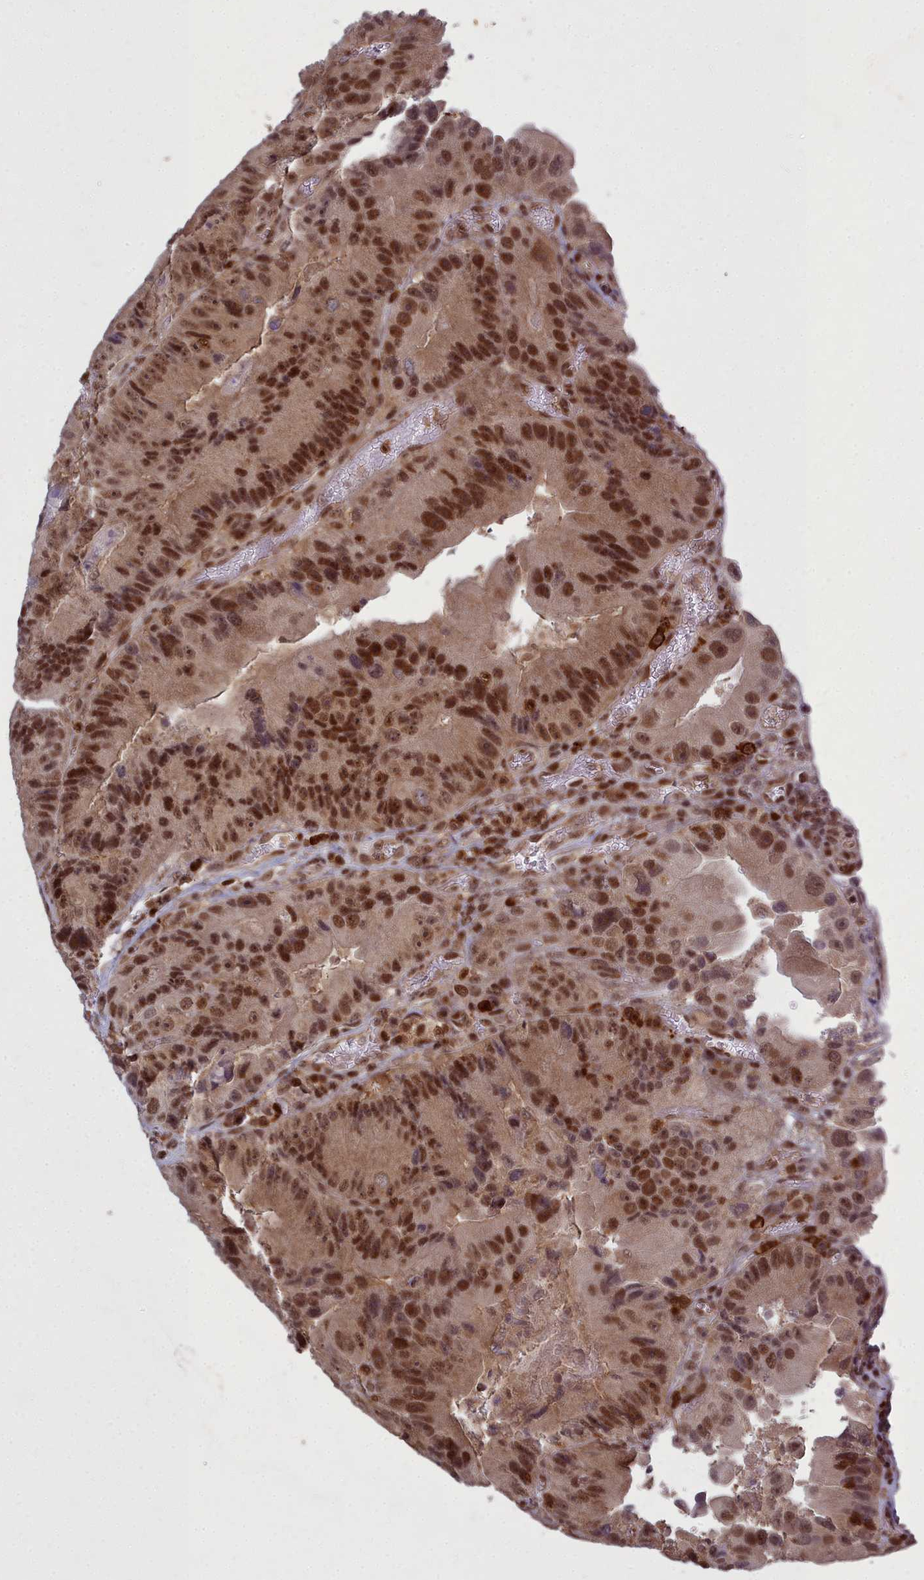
{"staining": {"intensity": "strong", "quantity": ">75%", "location": "nuclear"}, "tissue": "colorectal cancer", "cell_type": "Tumor cells", "image_type": "cancer", "snomed": [{"axis": "morphology", "description": "Adenocarcinoma, NOS"}, {"axis": "topography", "description": "Colon"}], "caption": "This micrograph exhibits adenocarcinoma (colorectal) stained with immunohistochemistry (IHC) to label a protein in brown. The nuclear of tumor cells show strong positivity for the protein. Nuclei are counter-stained blue.", "gene": "GMEB1", "patient": {"sex": "female", "age": 86}}